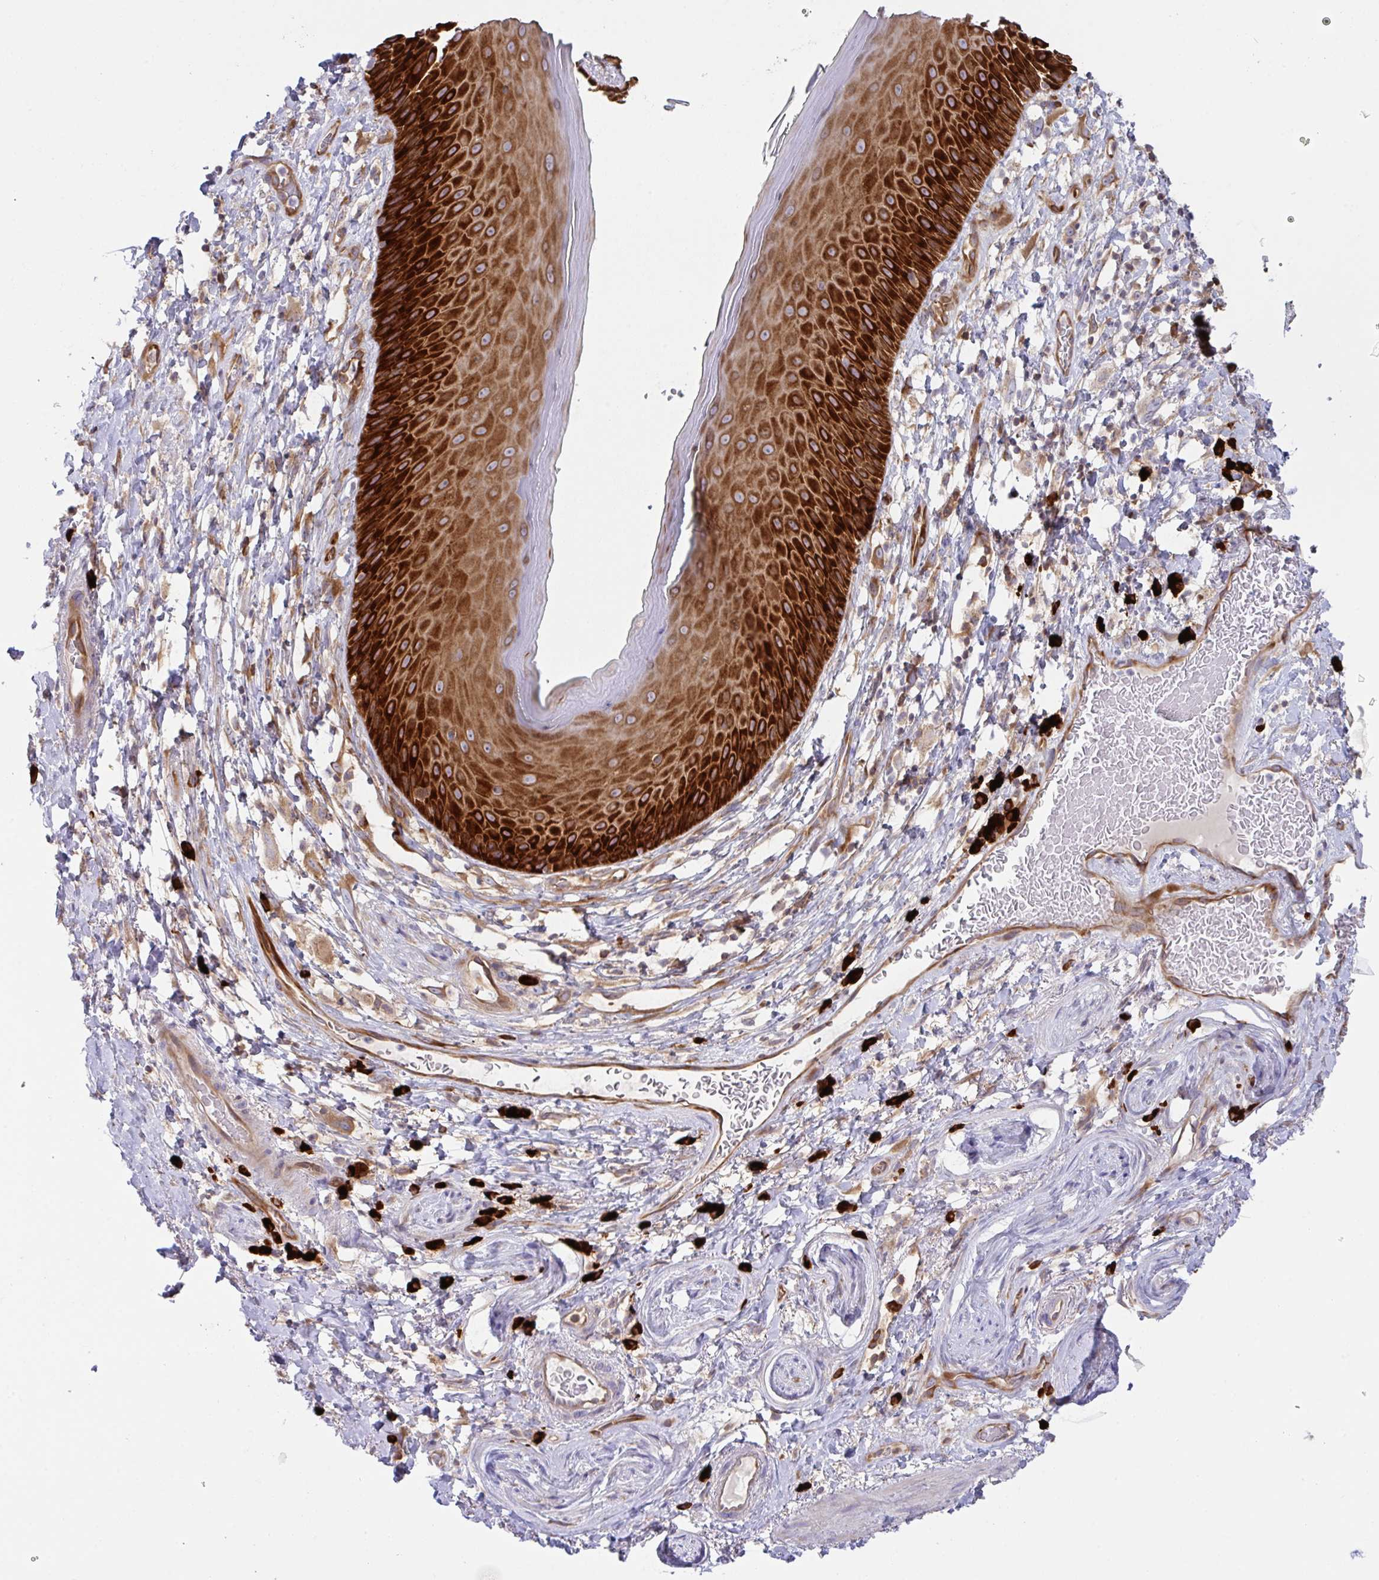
{"staining": {"intensity": "strong", "quantity": ">75%", "location": "cytoplasmic/membranous"}, "tissue": "skin", "cell_type": "Epidermal cells", "image_type": "normal", "snomed": [{"axis": "morphology", "description": "Normal tissue, NOS"}, {"axis": "topography", "description": "Anal"}], "caption": "Epidermal cells reveal high levels of strong cytoplasmic/membranous positivity in approximately >75% of cells in unremarkable human skin.", "gene": "YARS2", "patient": {"sex": "male", "age": 78}}